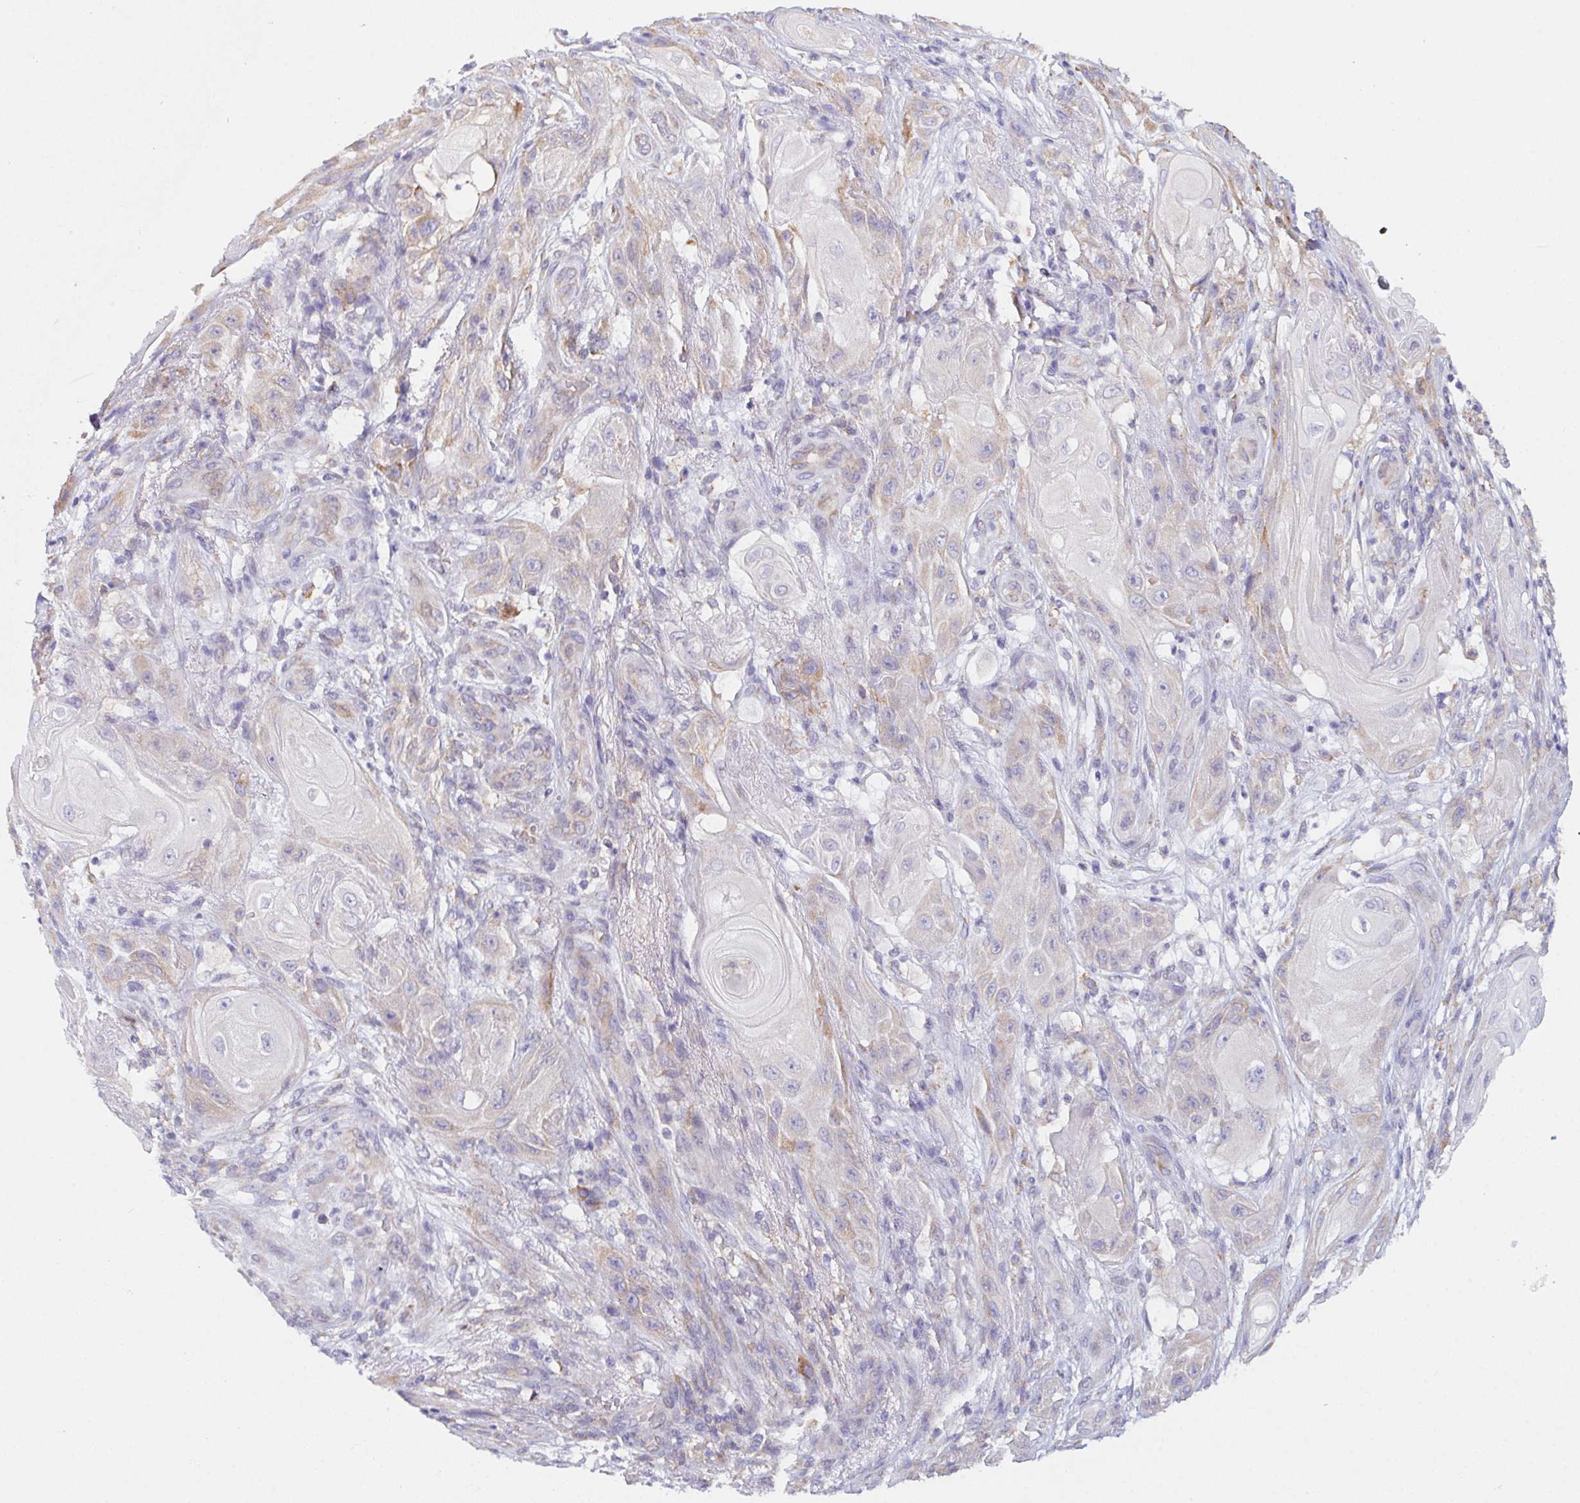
{"staining": {"intensity": "moderate", "quantity": "<25%", "location": "cytoplasmic/membranous"}, "tissue": "skin cancer", "cell_type": "Tumor cells", "image_type": "cancer", "snomed": [{"axis": "morphology", "description": "Squamous cell carcinoma, NOS"}, {"axis": "topography", "description": "Skin"}], "caption": "This photomicrograph demonstrates immunohistochemistry (IHC) staining of human skin cancer, with low moderate cytoplasmic/membranous positivity in about <25% of tumor cells.", "gene": "ADAM8", "patient": {"sex": "male", "age": 62}}